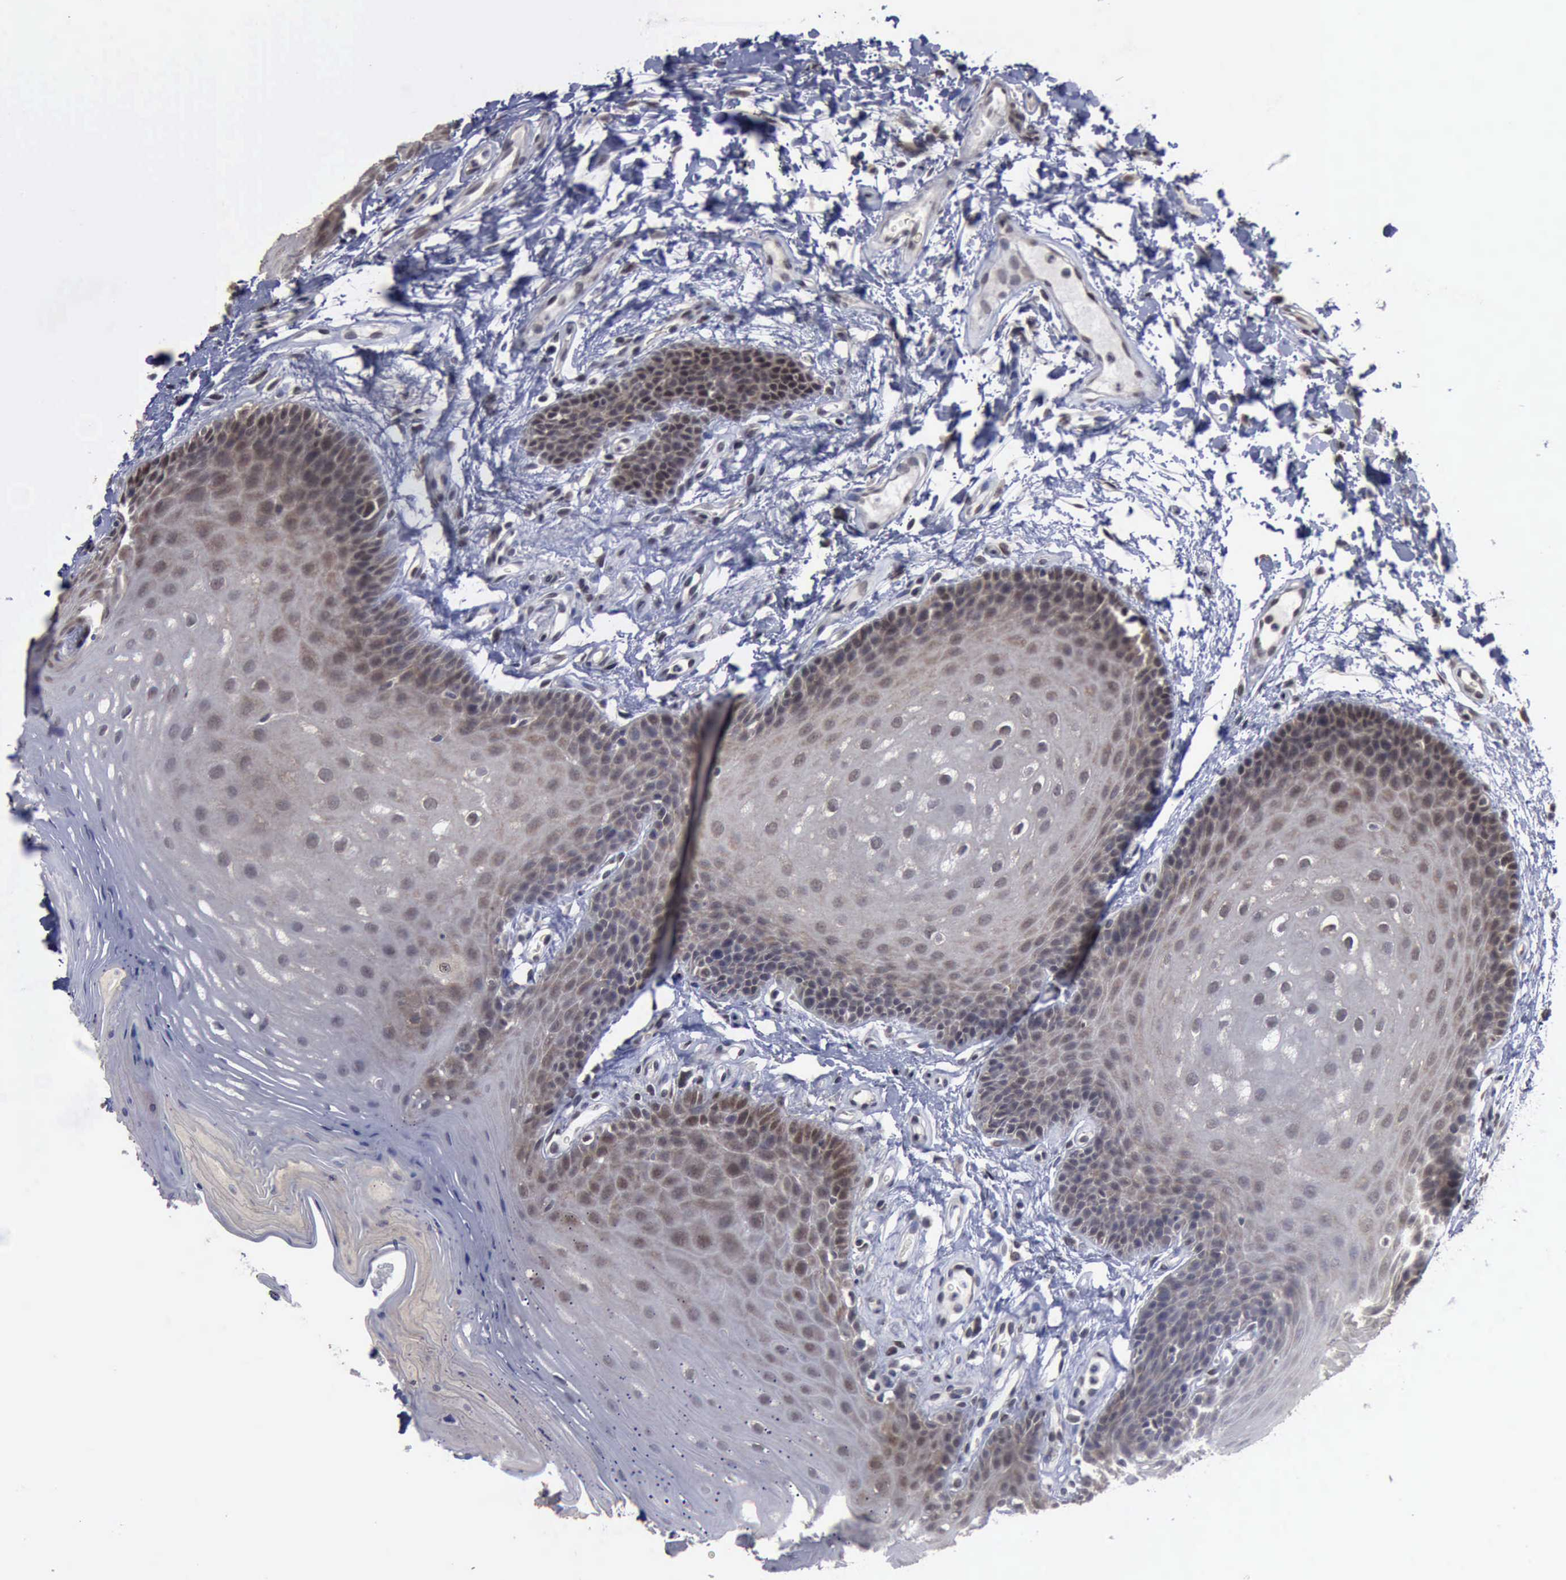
{"staining": {"intensity": "moderate", "quantity": "25%-75%", "location": "cytoplasmic/membranous,nuclear"}, "tissue": "oral mucosa", "cell_type": "Squamous epithelial cells", "image_type": "normal", "snomed": [{"axis": "morphology", "description": "Normal tissue, NOS"}, {"axis": "topography", "description": "Oral tissue"}], "caption": "High-magnification brightfield microscopy of unremarkable oral mucosa stained with DAB (brown) and counterstained with hematoxylin (blue). squamous epithelial cells exhibit moderate cytoplasmic/membranous,nuclear staining is identified in about25%-75% of cells. The staining was performed using DAB (3,3'-diaminobenzidine) to visualize the protein expression in brown, while the nuclei were stained in blue with hematoxylin (Magnification: 20x).", "gene": "RTCB", "patient": {"sex": "male", "age": 62}}